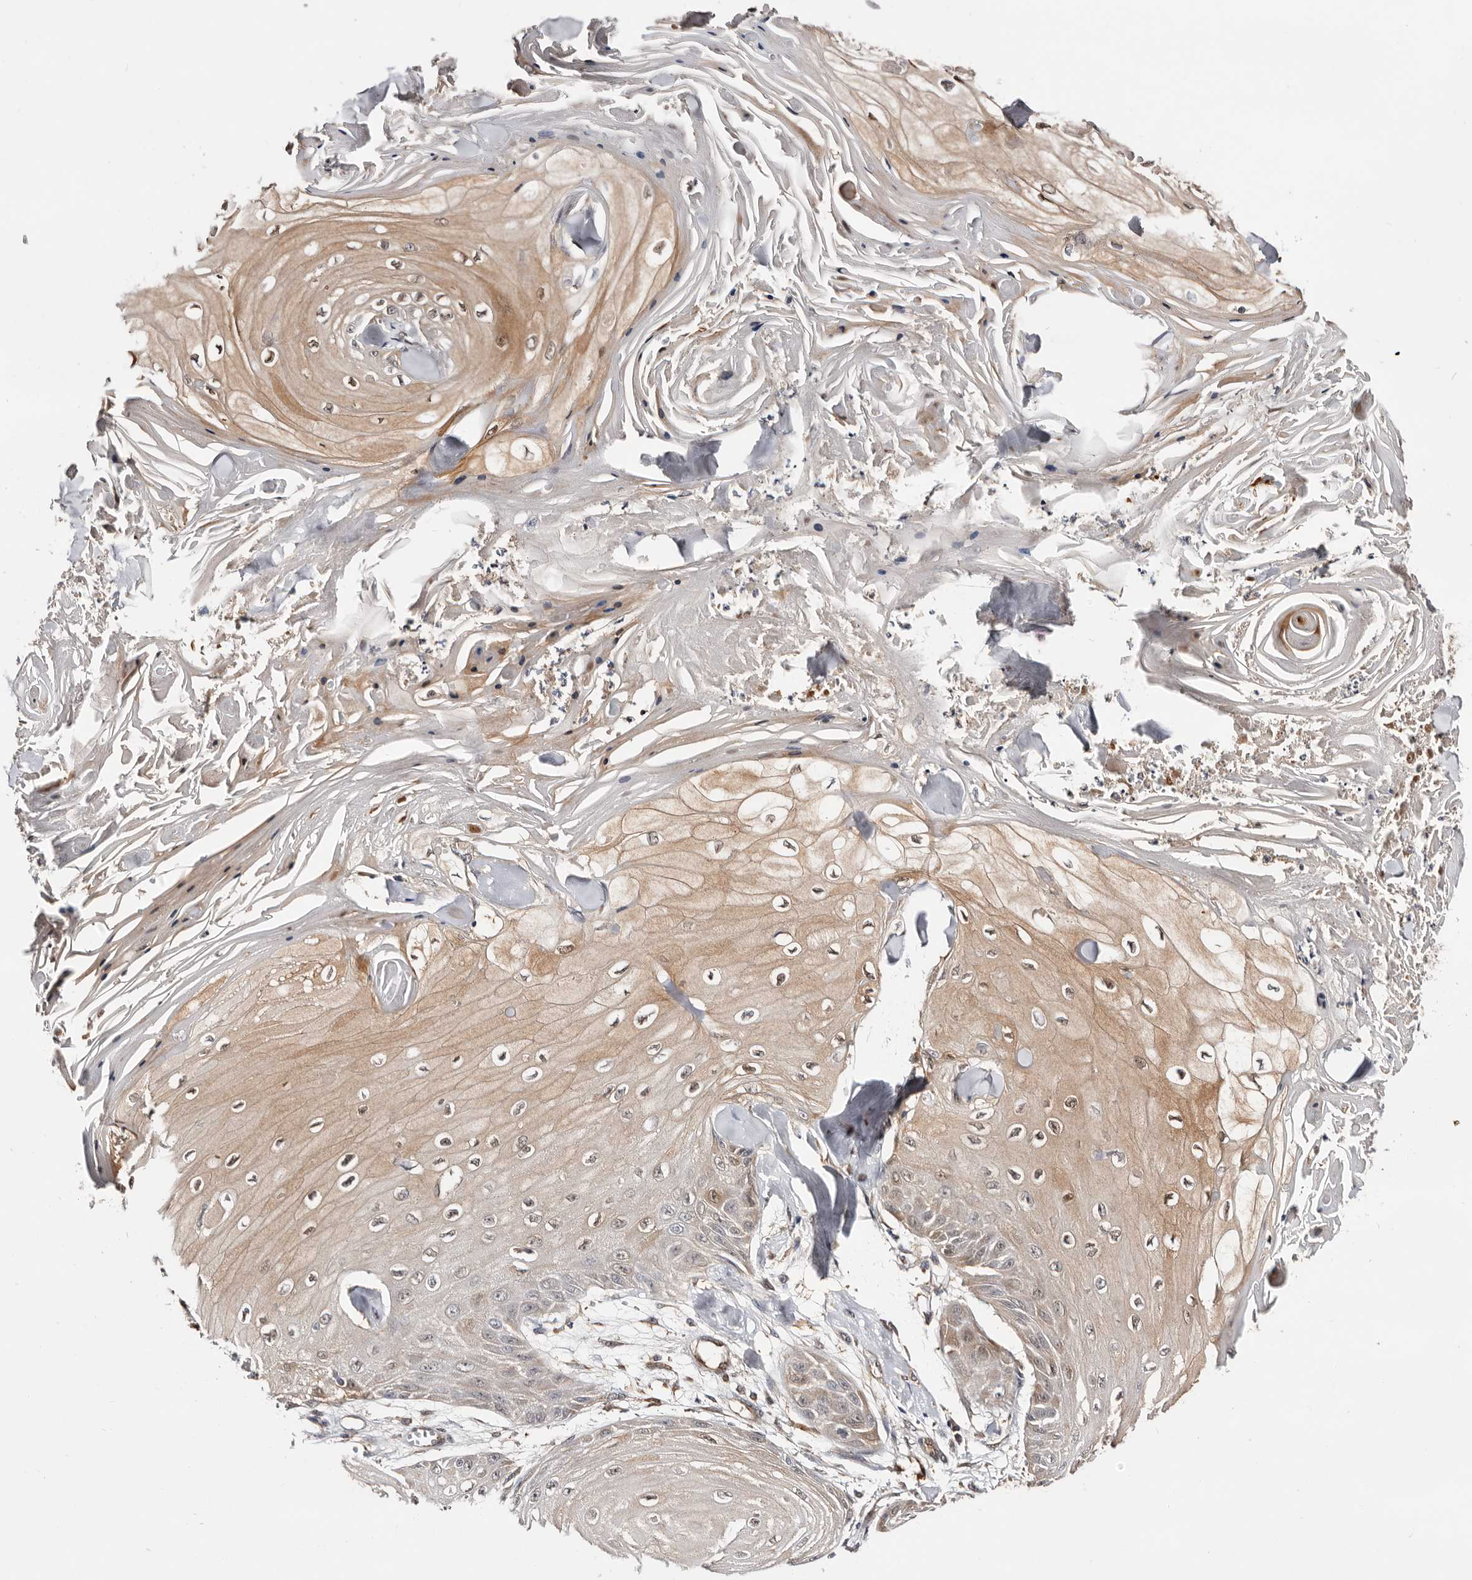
{"staining": {"intensity": "weak", "quantity": "<25%", "location": "cytoplasmic/membranous,nuclear"}, "tissue": "skin cancer", "cell_type": "Tumor cells", "image_type": "cancer", "snomed": [{"axis": "morphology", "description": "Squamous cell carcinoma, NOS"}, {"axis": "topography", "description": "Skin"}], "caption": "There is no significant expression in tumor cells of squamous cell carcinoma (skin).", "gene": "TP53I3", "patient": {"sex": "male", "age": 74}}